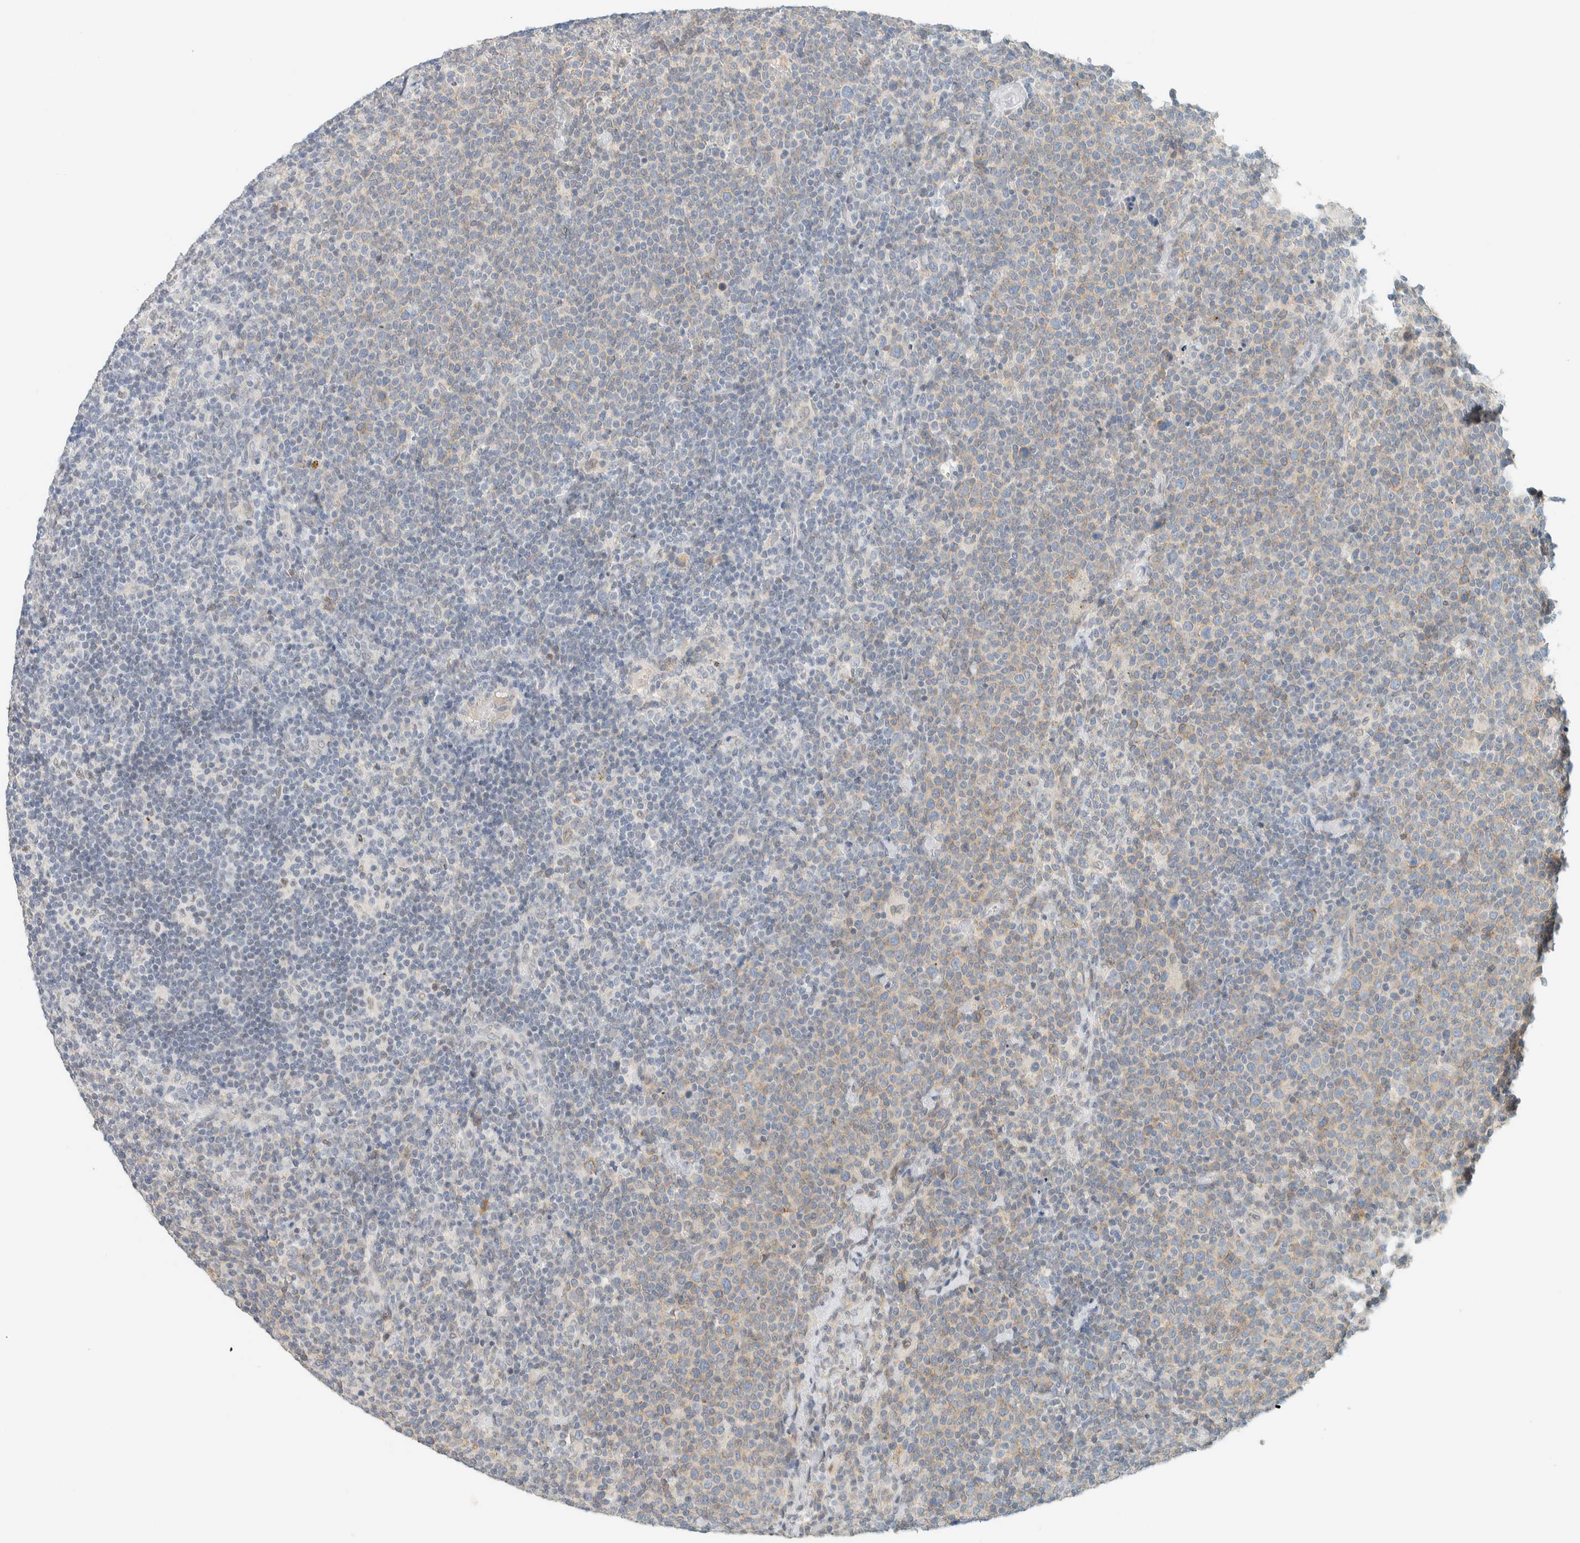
{"staining": {"intensity": "weak", "quantity": "25%-75%", "location": "cytoplasmic/membranous"}, "tissue": "lymphoma", "cell_type": "Tumor cells", "image_type": "cancer", "snomed": [{"axis": "morphology", "description": "Malignant lymphoma, non-Hodgkin's type, High grade"}, {"axis": "topography", "description": "Lymph node"}], "caption": "Protein analysis of lymphoma tissue displays weak cytoplasmic/membranous positivity in approximately 25%-75% of tumor cells.", "gene": "C1QTNF12", "patient": {"sex": "male", "age": 61}}